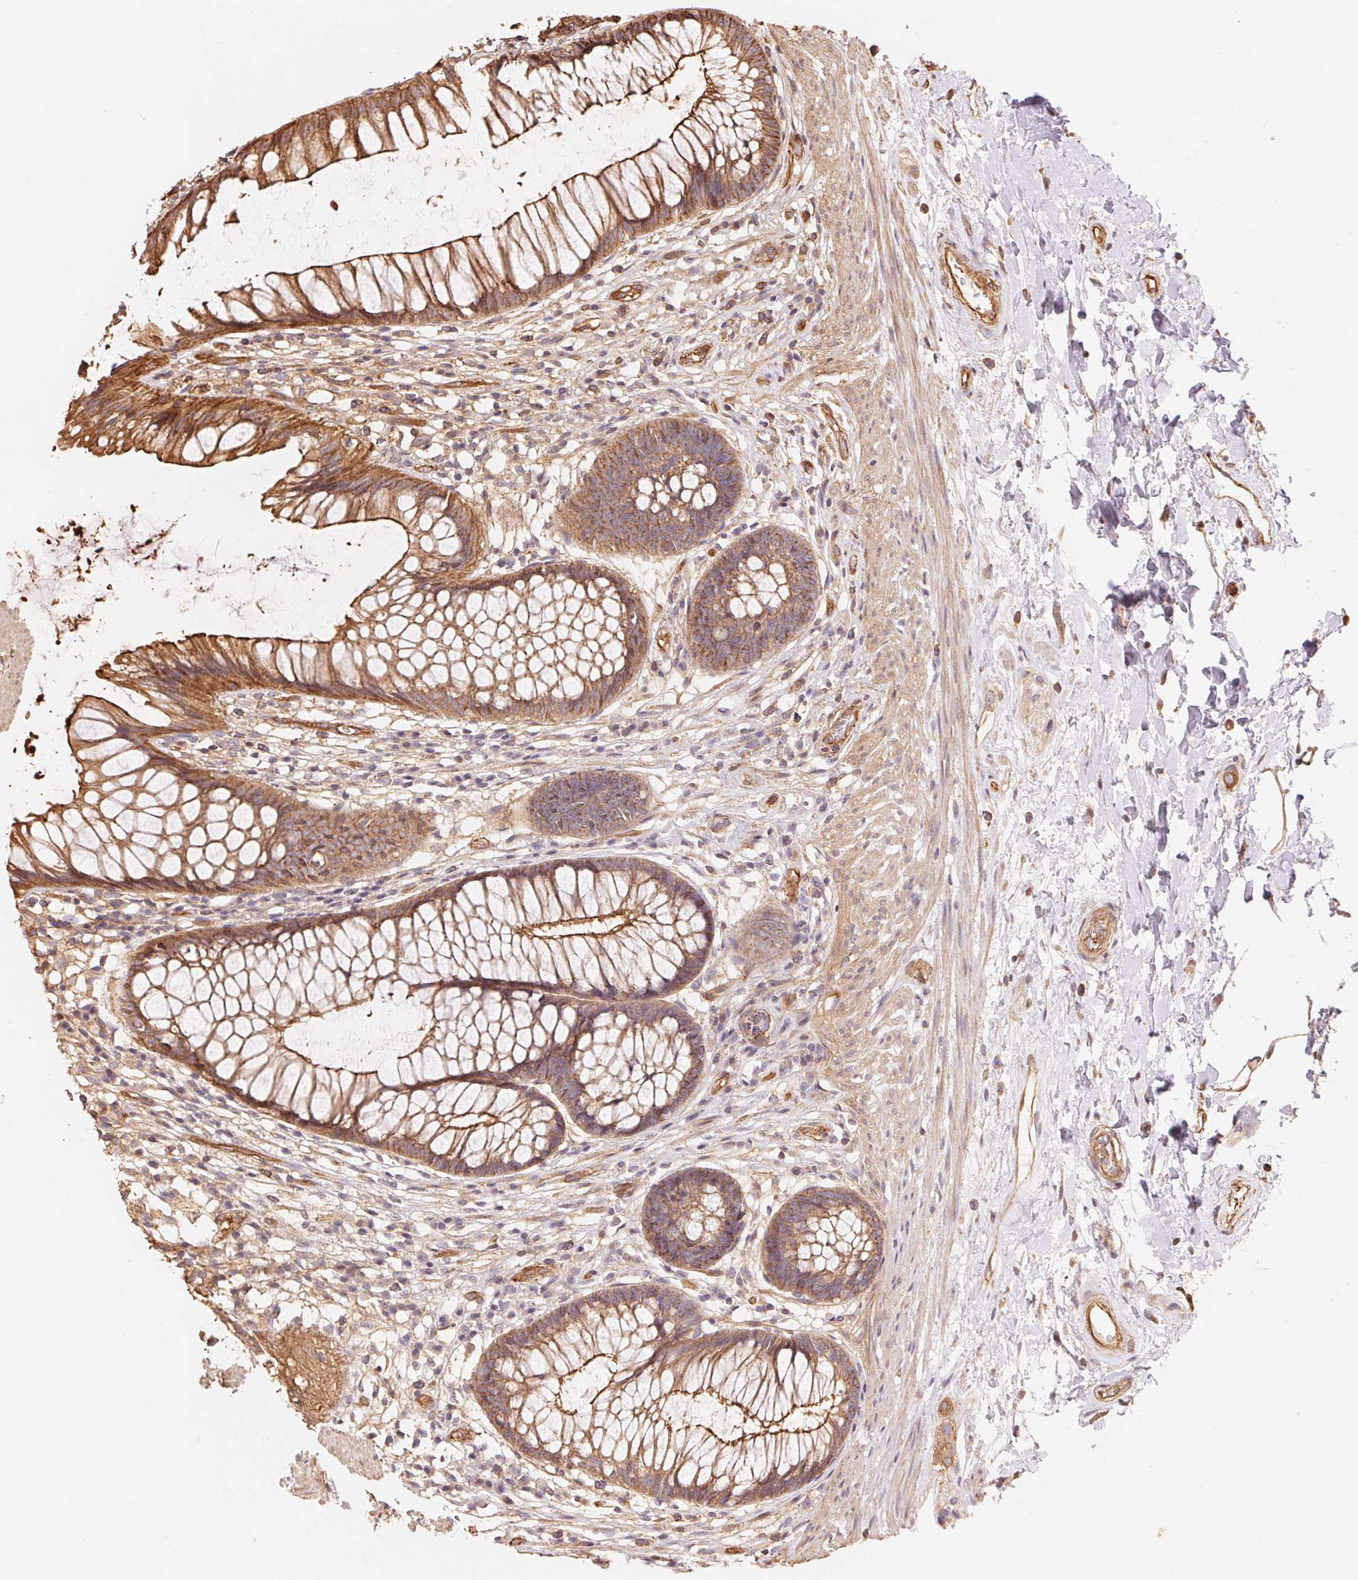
{"staining": {"intensity": "moderate", "quantity": ">75%", "location": "cytoplasmic/membranous"}, "tissue": "rectum", "cell_type": "Glandular cells", "image_type": "normal", "snomed": [{"axis": "morphology", "description": "Normal tissue, NOS"}, {"axis": "topography", "description": "Smooth muscle"}, {"axis": "topography", "description": "Rectum"}], "caption": "A medium amount of moderate cytoplasmic/membranous staining is present in approximately >75% of glandular cells in normal rectum. (DAB IHC, brown staining for protein, blue staining for nuclei).", "gene": "FRAS1", "patient": {"sex": "male", "age": 53}}